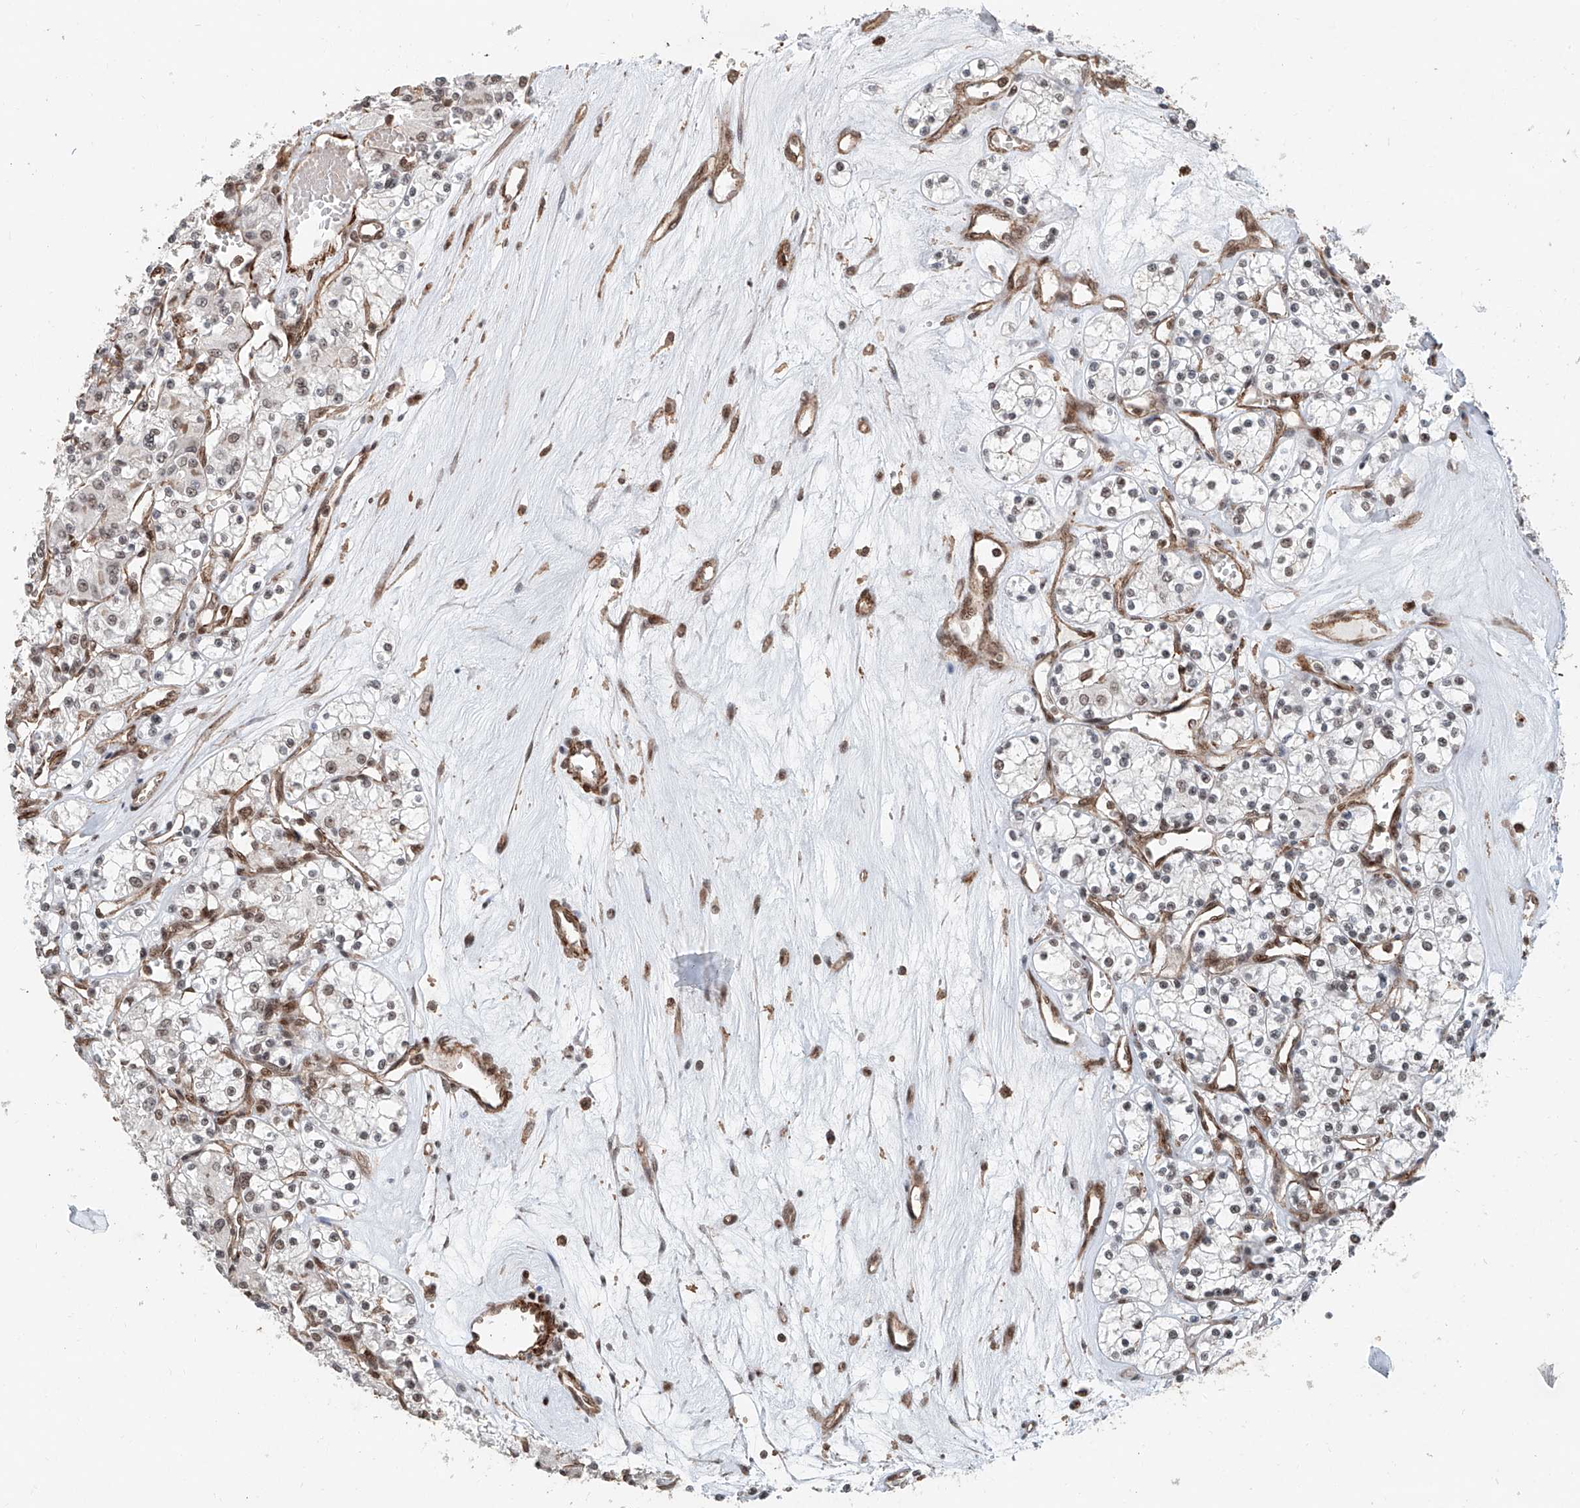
{"staining": {"intensity": "weak", "quantity": "<25%", "location": "nuclear"}, "tissue": "renal cancer", "cell_type": "Tumor cells", "image_type": "cancer", "snomed": [{"axis": "morphology", "description": "Adenocarcinoma, NOS"}, {"axis": "topography", "description": "Kidney"}], "caption": "Immunohistochemistry (IHC) image of neoplastic tissue: human renal cancer stained with DAB reveals no significant protein expression in tumor cells.", "gene": "SDE2", "patient": {"sex": "female", "age": 59}}